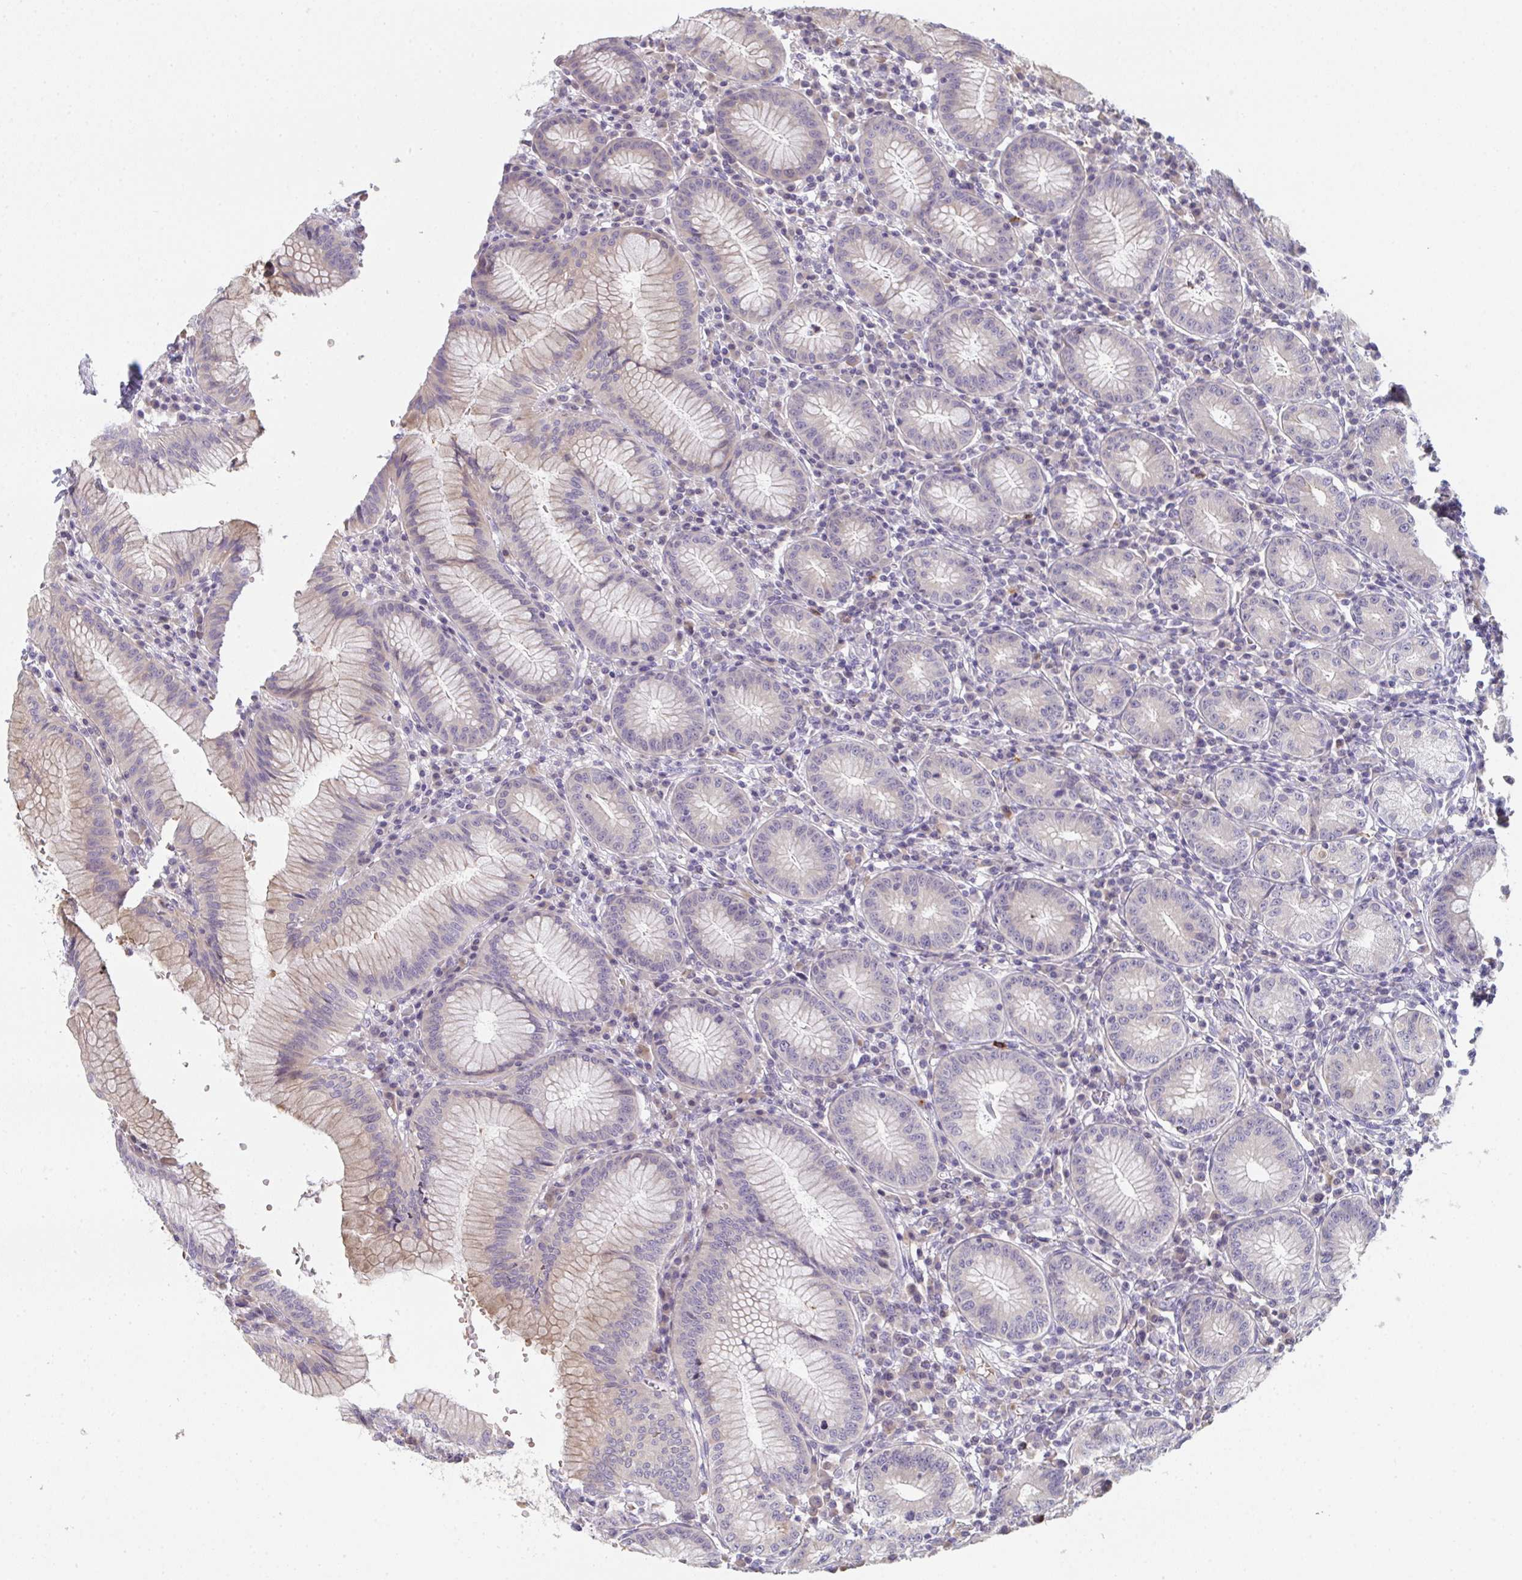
{"staining": {"intensity": "moderate", "quantity": "<25%", "location": "cytoplasmic/membranous"}, "tissue": "stomach", "cell_type": "Glandular cells", "image_type": "normal", "snomed": [{"axis": "morphology", "description": "Normal tissue, NOS"}, {"axis": "topography", "description": "Stomach"}], "caption": "Benign stomach displays moderate cytoplasmic/membranous staining in about <25% of glandular cells.", "gene": "RIOK1", "patient": {"sex": "male", "age": 55}}